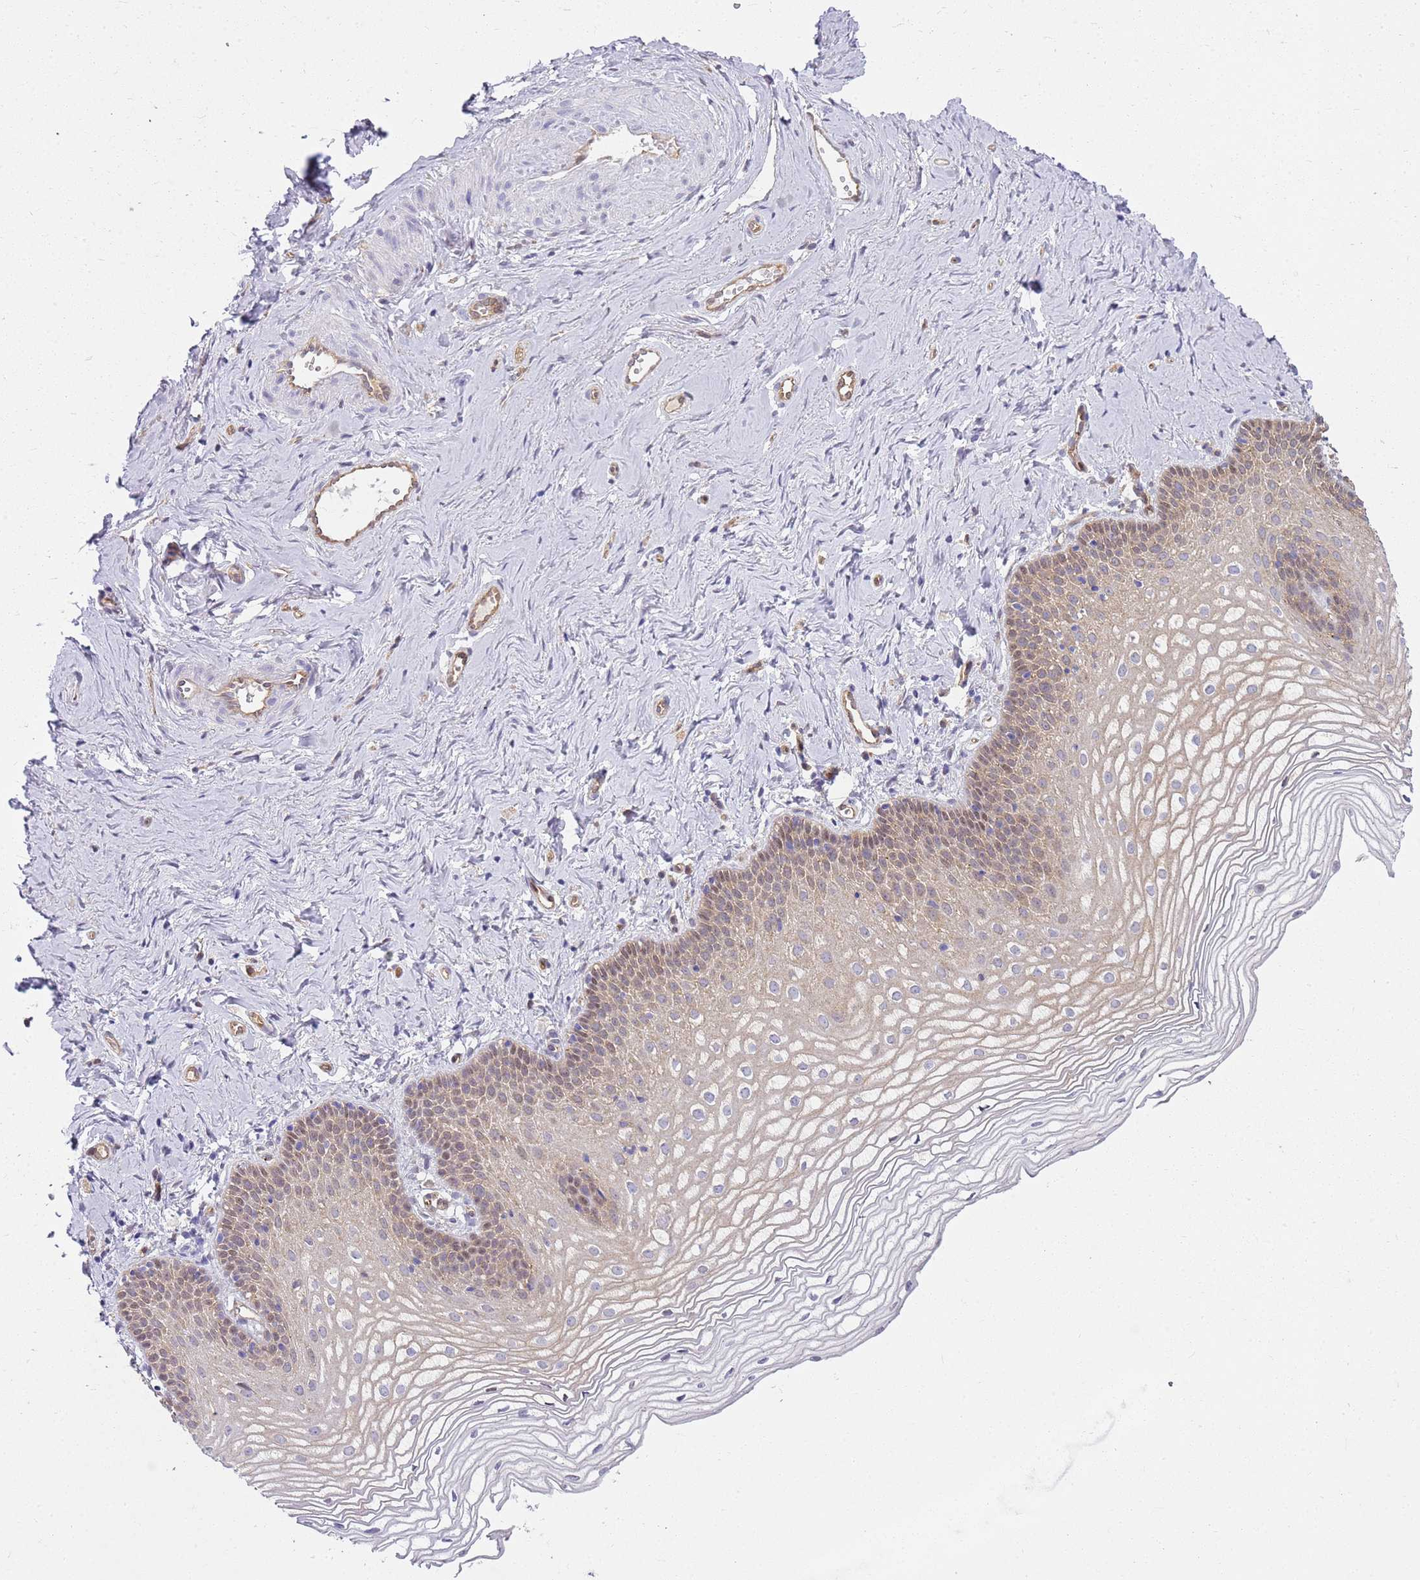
{"staining": {"intensity": "weak", "quantity": "25%-75%", "location": "cytoplasmic/membranous,nuclear"}, "tissue": "vagina", "cell_type": "Squamous epithelial cells", "image_type": "normal", "snomed": [{"axis": "morphology", "description": "Normal tissue, NOS"}, {"axis": "topography", "description": "Vagina"}], "caption": "Immunohistochemical staining of unremarkable vagina displays 25%-75% levels of weak cytoplasmic/membranous,nuclear protein positivity in about 25%-75% of squamous epithelial cells.", "gene": "YWHAE", "patient": {"sex": "female", "age": 56}}